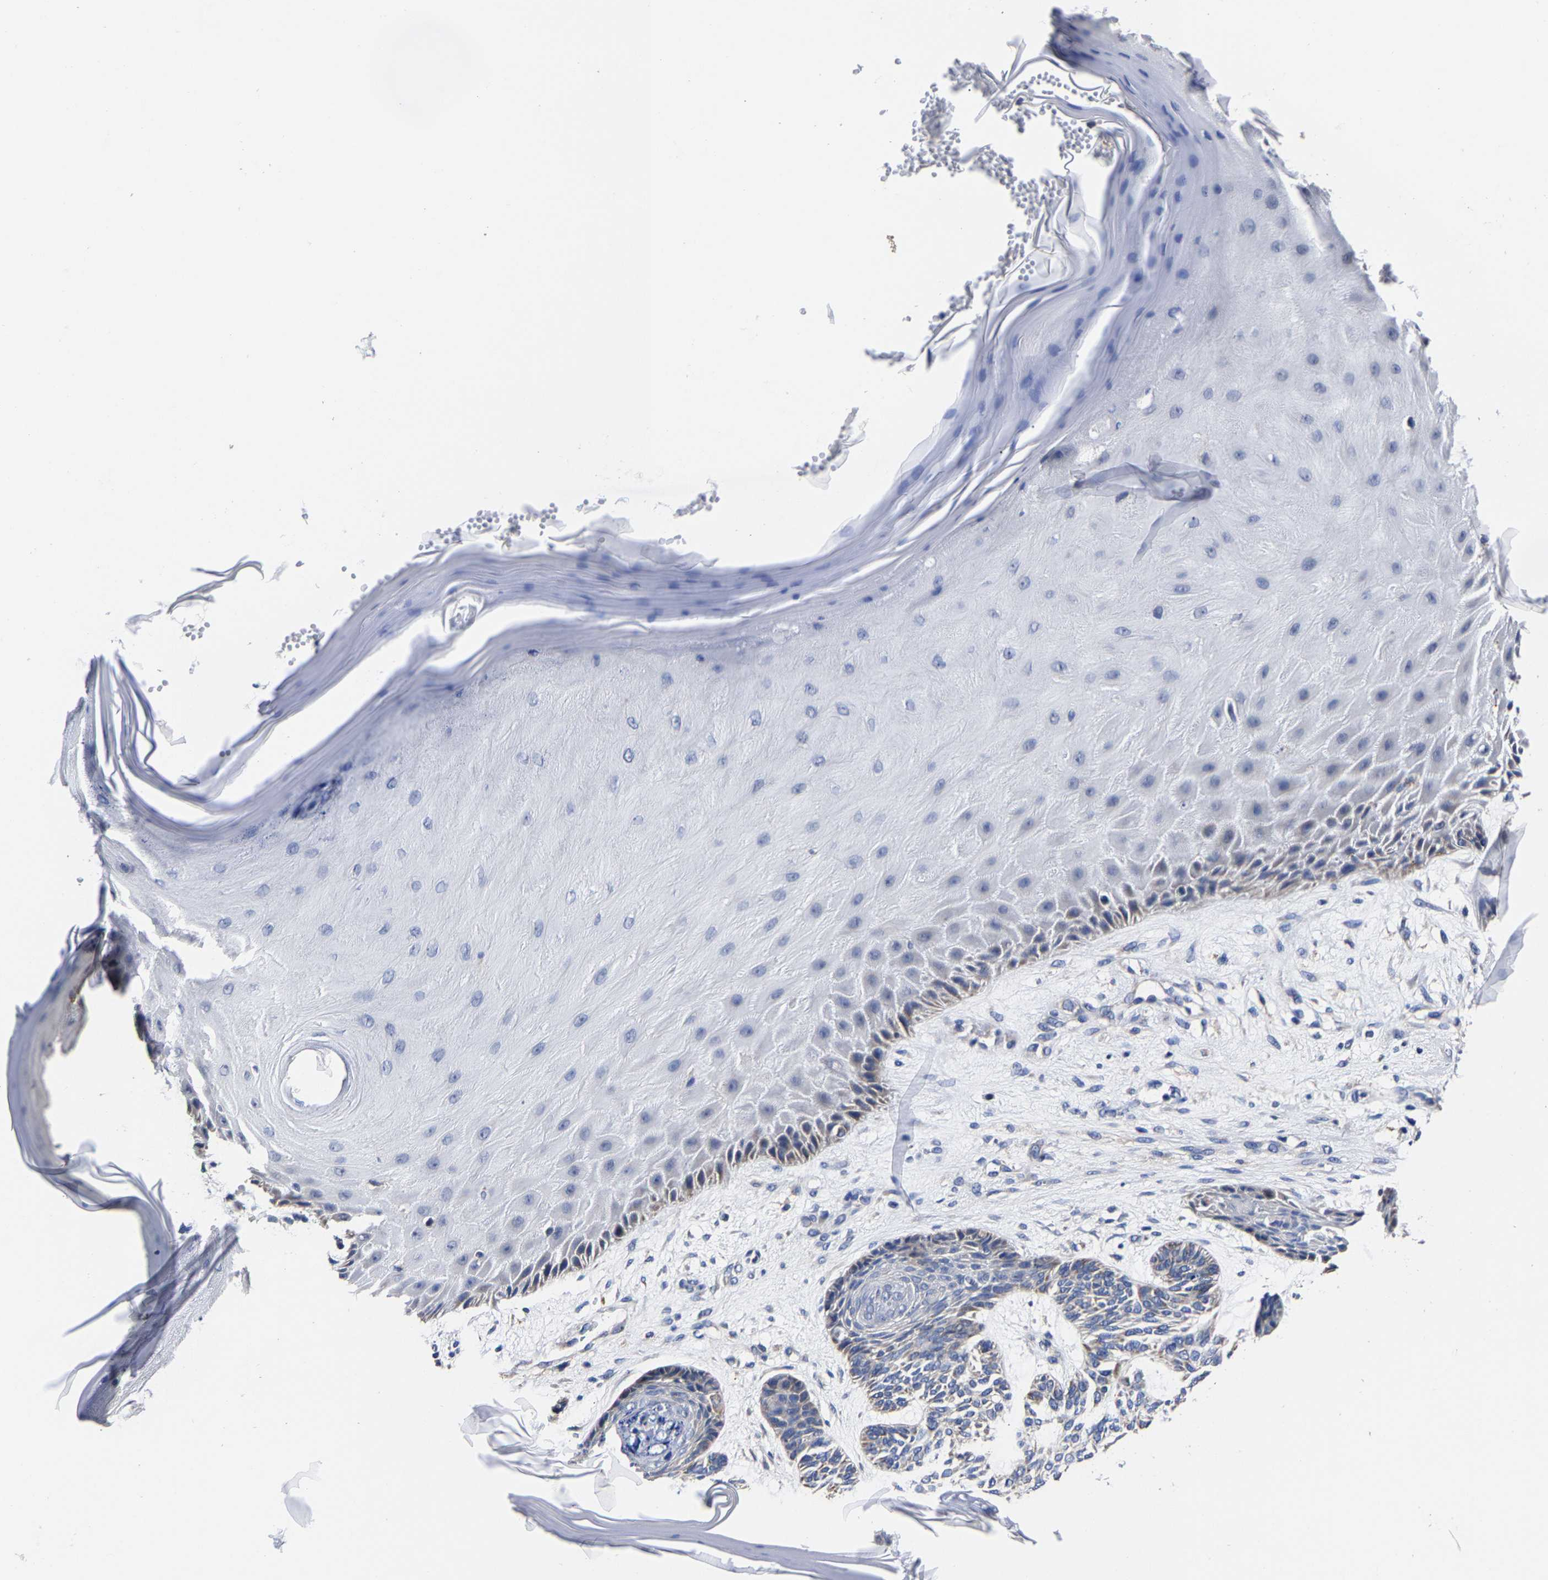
{"staining": {"intensity": "negative", "quantity": "none", "location": "none"}, "tissue": "skin cancer", "cell_type": "Tumor cells", "image_type": "cancer", "snomed": [{"axis": "morphology", "description": "Basal cell carcinoma"}, {"axis": "topography", "description": "Skin"}], "caption": "Immunohistochemical staining of skin cancer shows no significant positivity in tumor cells.", "gene": "AASS", "patient": {"sex": "male", "age": 55}}